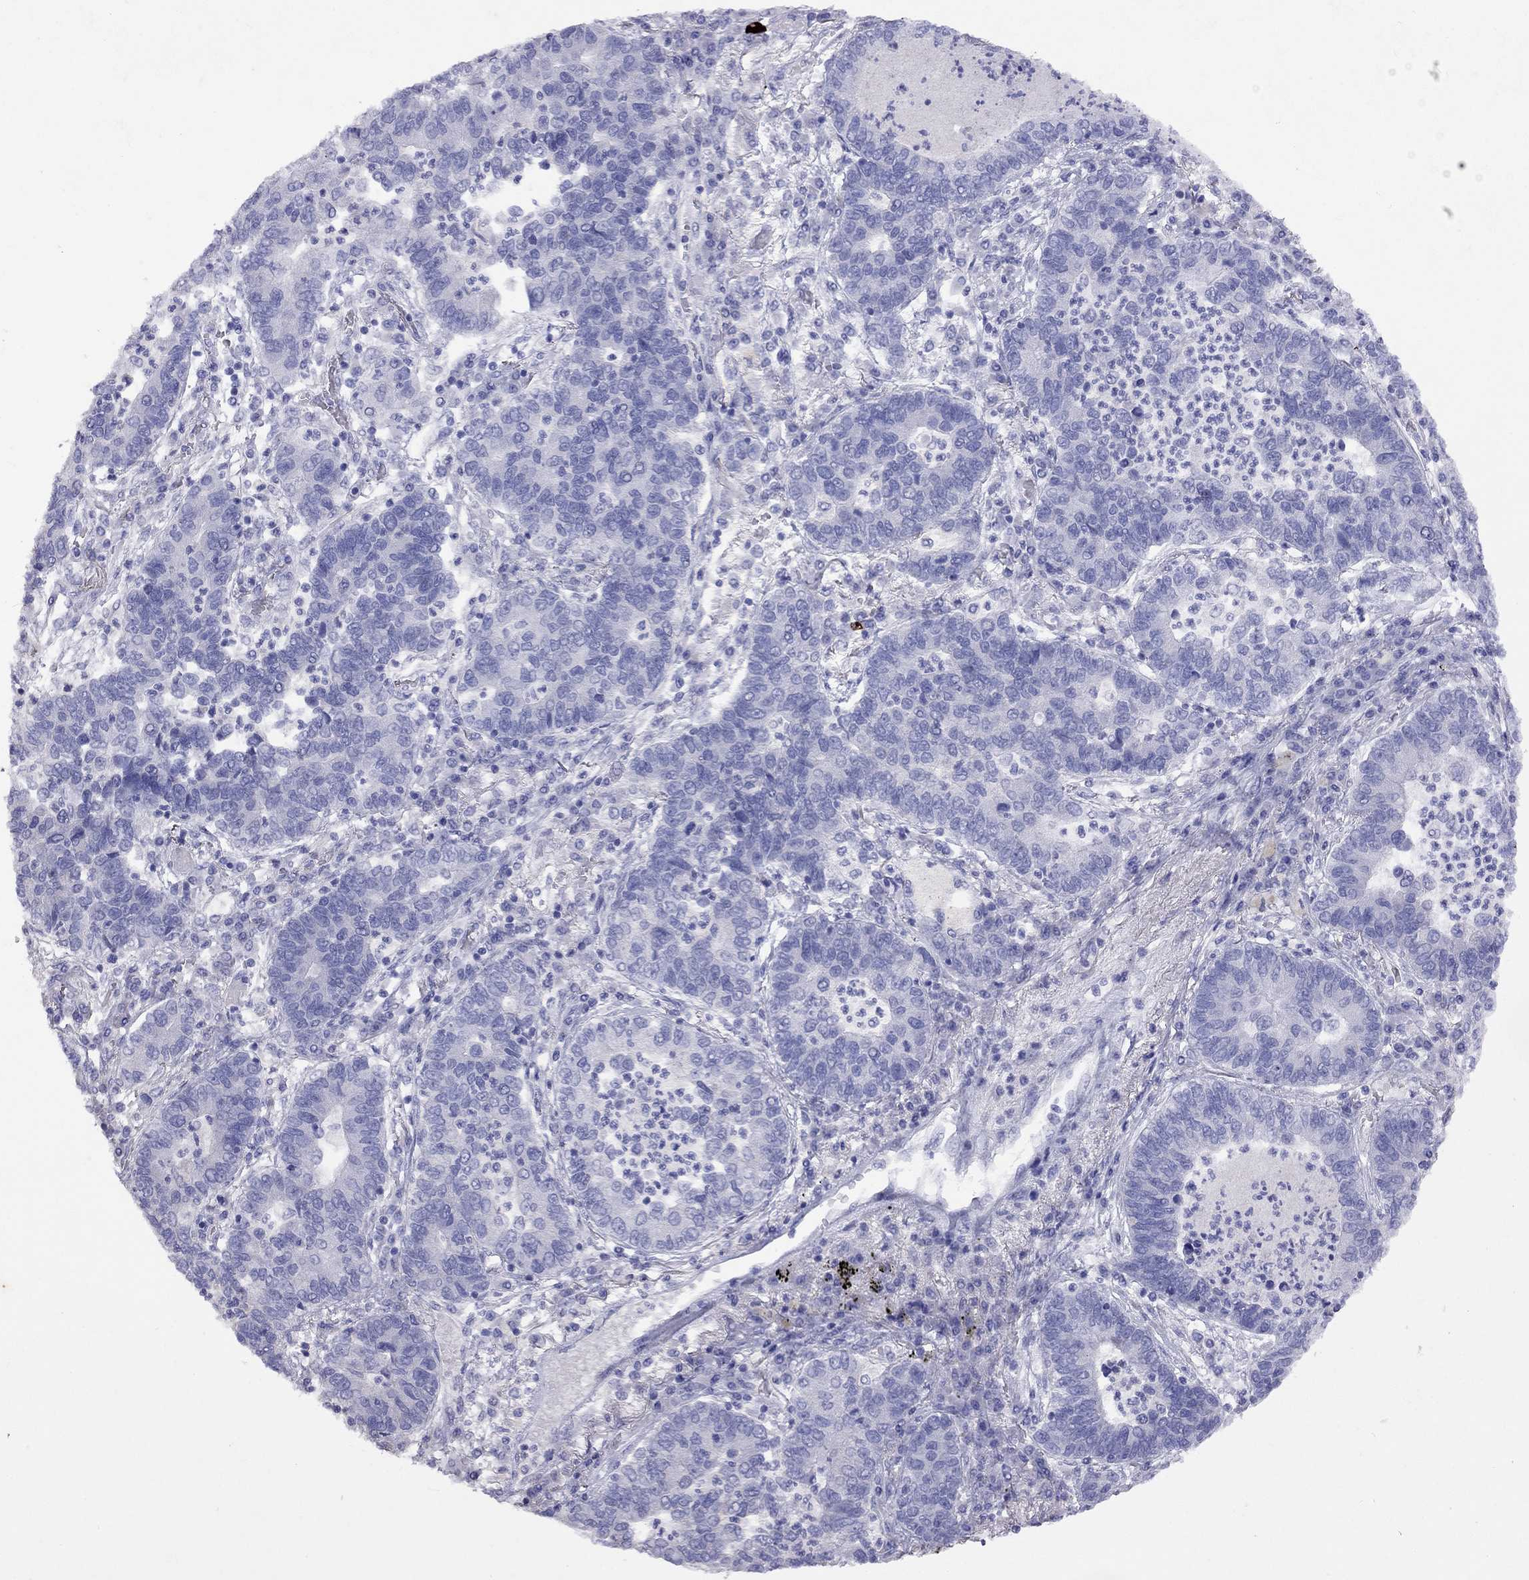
{"staining": {"intensity": "negative", "quantity": "none", "location": "none"}, "tissue": "lung cancer", "cell_type": "Tumor cells", "image_type": "cancer", "snomed": [{"axis": "morphology", "description": "Adenocarcinoma, NOS"}, {"axis": "topography", "description": "Lung"}], "caption": "Immunohistochemistry of human adenocarcinoma (lung) shows no positivity in tumor cells.", "gene": "GNAT3", "patient": {"sex": "female", "age": 57}}